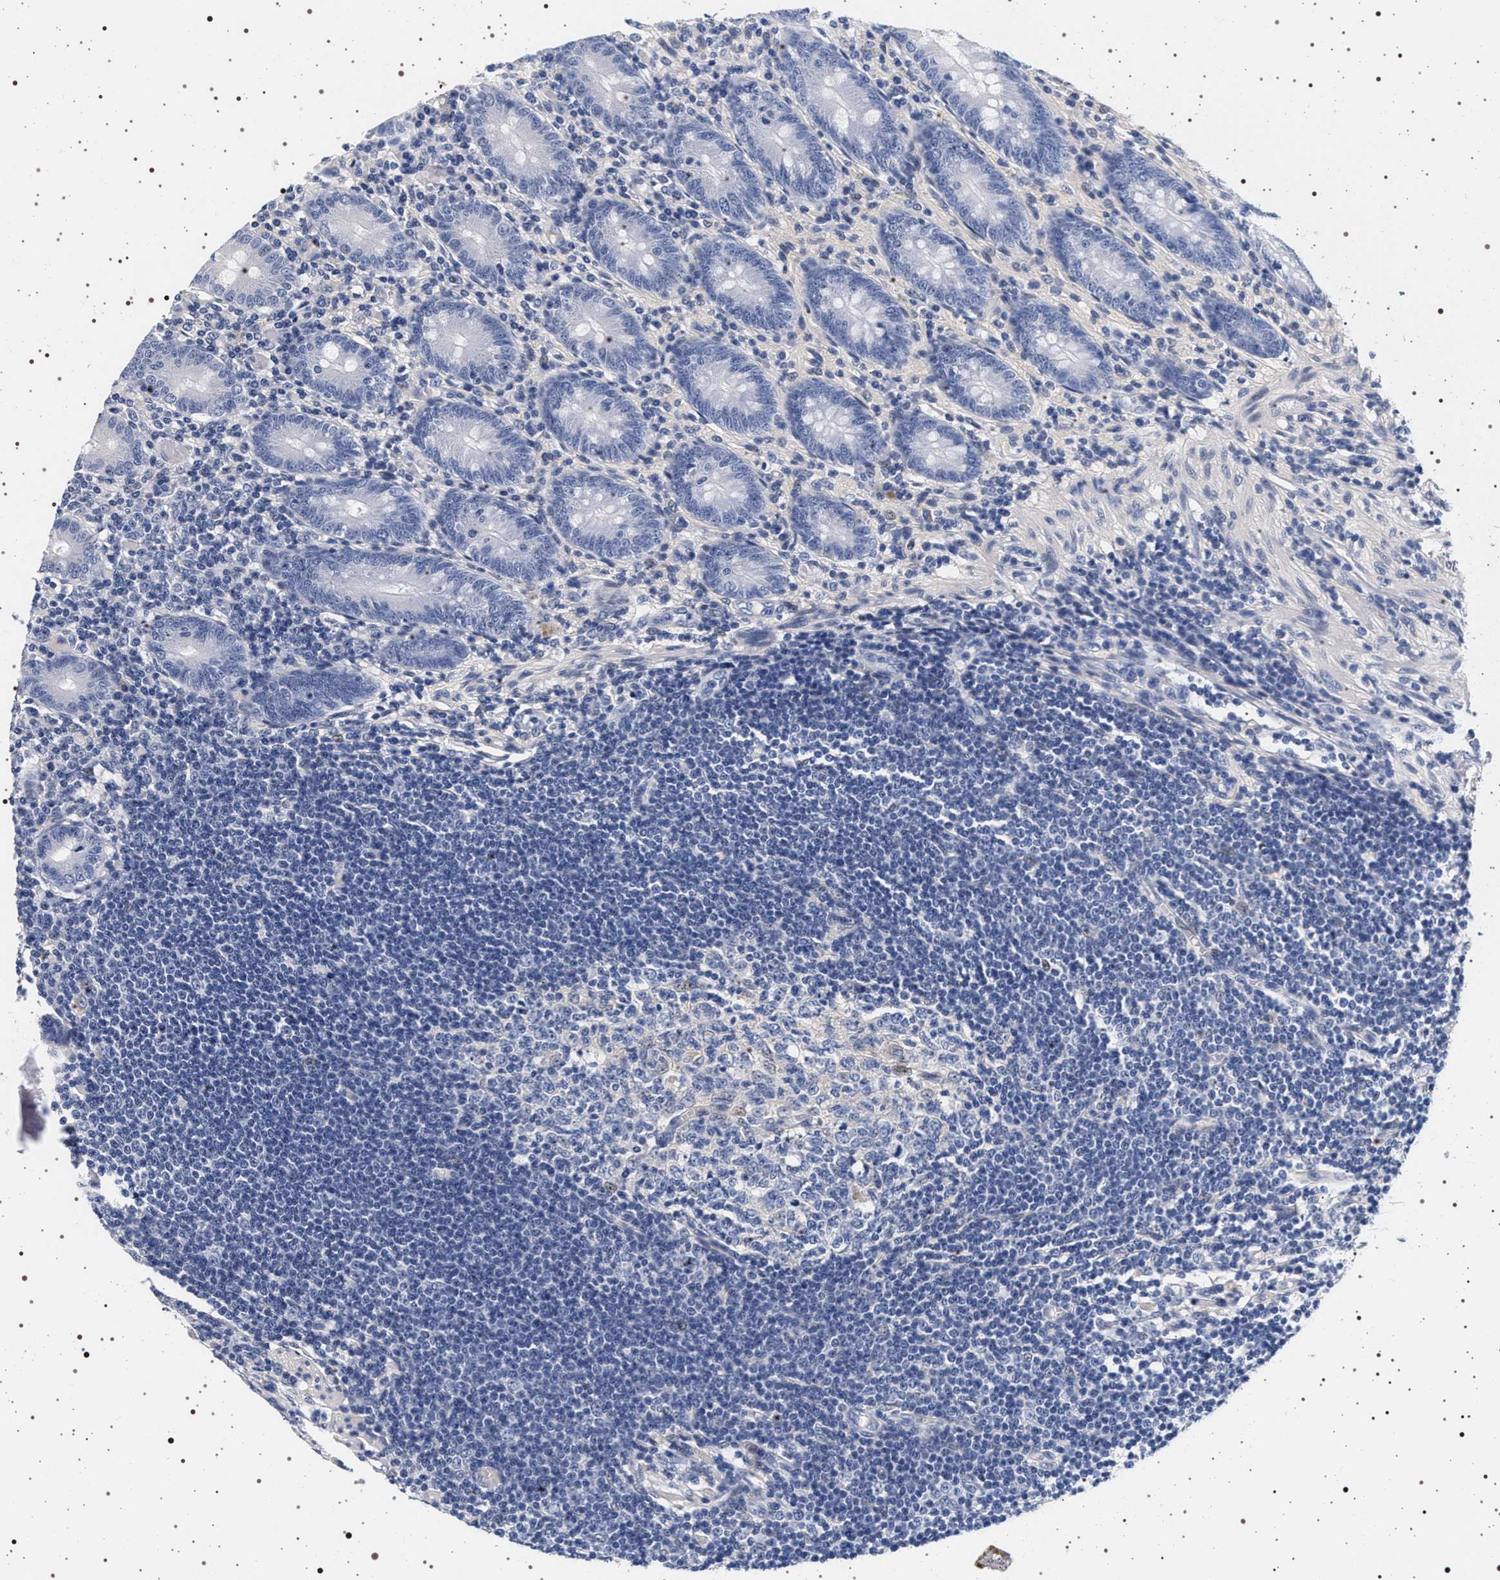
{"staining": {"intensity": "negative", "quantity": "none", "location": "none"}, "tissue": "appendix", "cell_type": "Glandular cells", "image_type": "normal", "snomed": [{"axis": "morphology", "description": "Normal tissue, NOS"}, {"axis": "morphology", "description": "Inflammation, NOS"}, {"axis": "topography", "description": "Appendix"}], "caption": "Glandular cells show no significant positivity in normal appendix. Nuclei are stained in blue.", "gene": "MAPK10", "patient": {"sex": "male", "age": 46}}